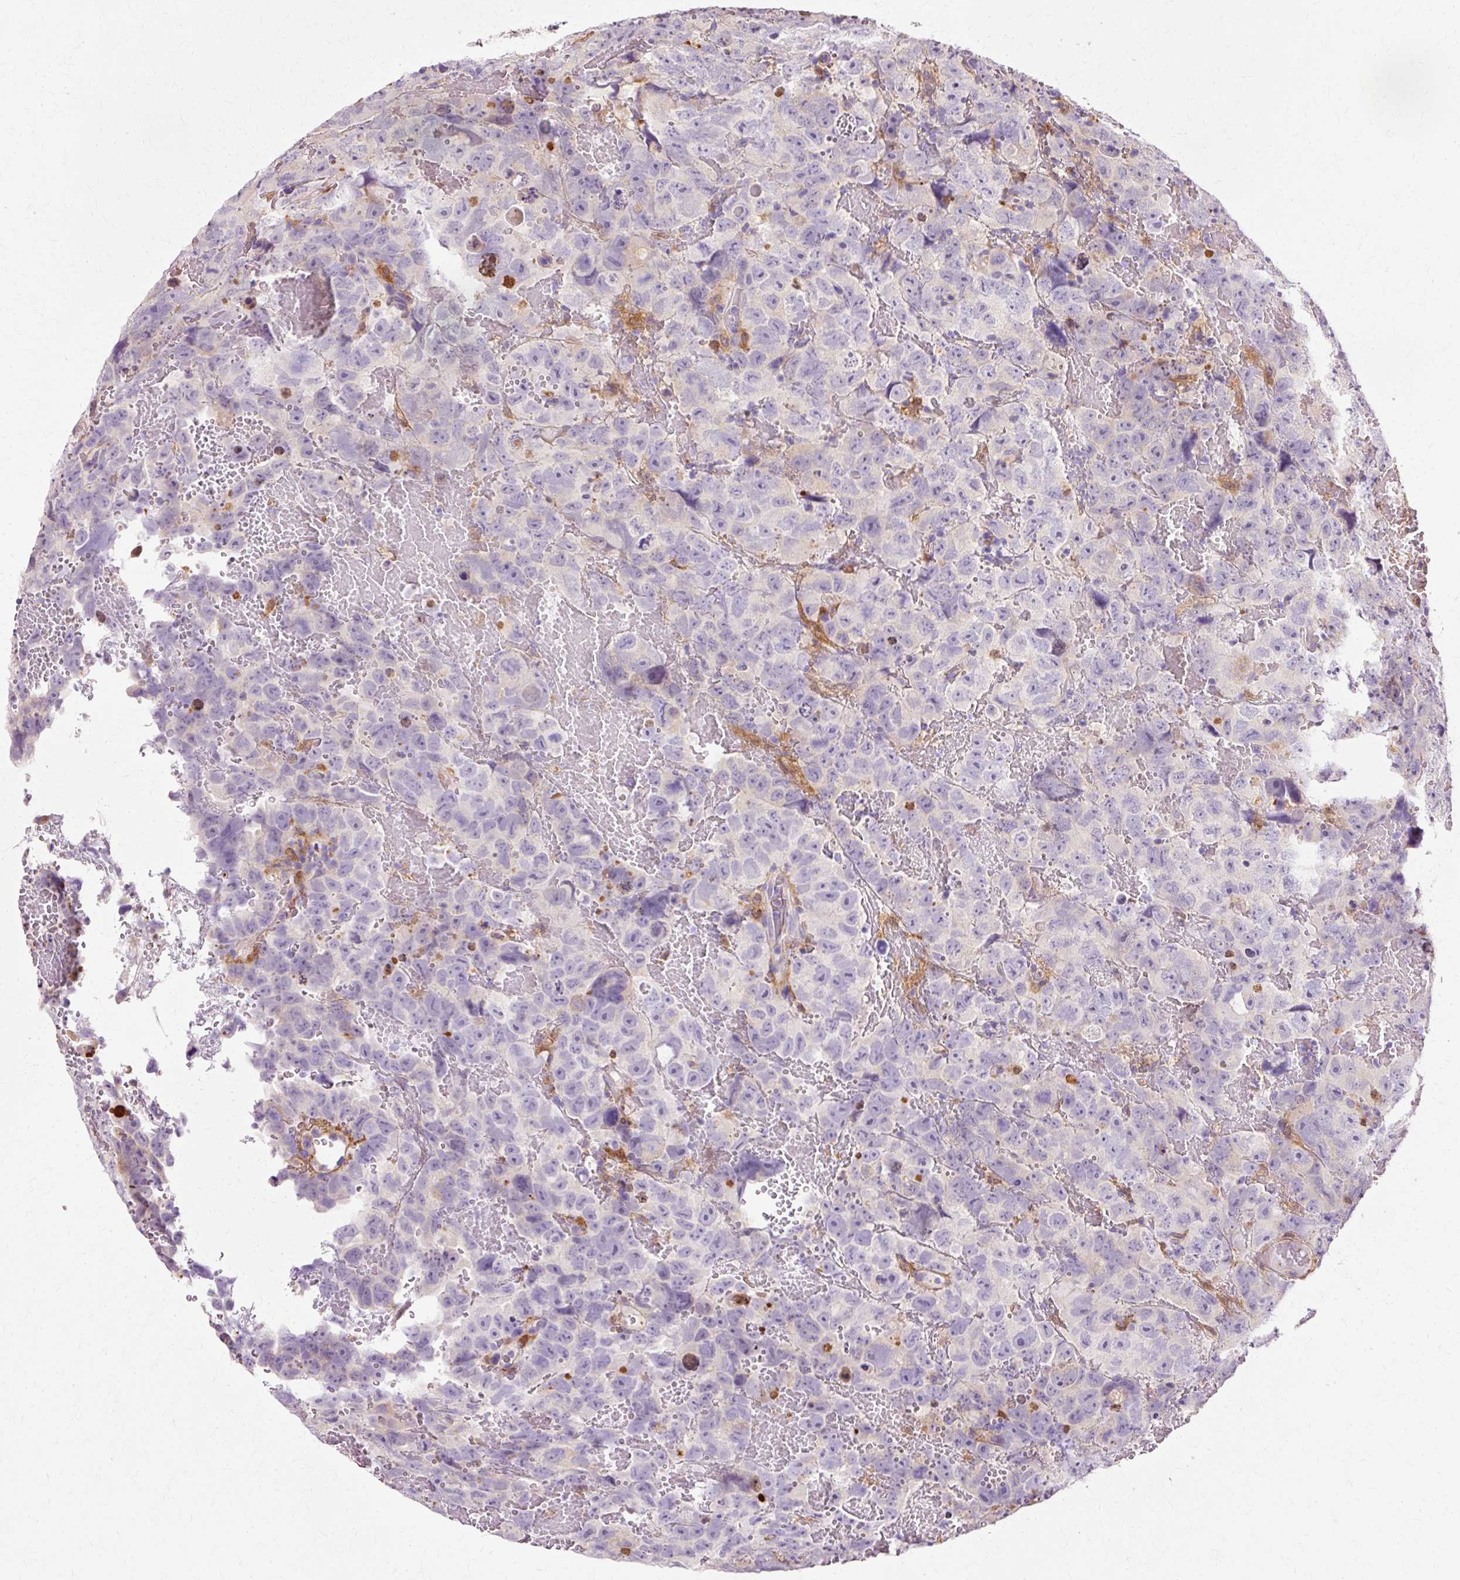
{"staining": {"intensity": "negative", "quantity": "none", "location": "none"}, "tissue": "testis cancer", "cell_type": "Tumor cells", "image_type": "cancer", "snomed": [{"axis": "morphology", "description": "Carcinoma, Embryonal, NOS"}, {"axis": "topography", "description": "Testis"}], "caption": "Immunohistochemical staining of testis cancer (embryonal carcinoma) demonstrates no significant staining in tumor cells.", "gene": "GPX1", "patient": {"sex": "male", "age": 45}}